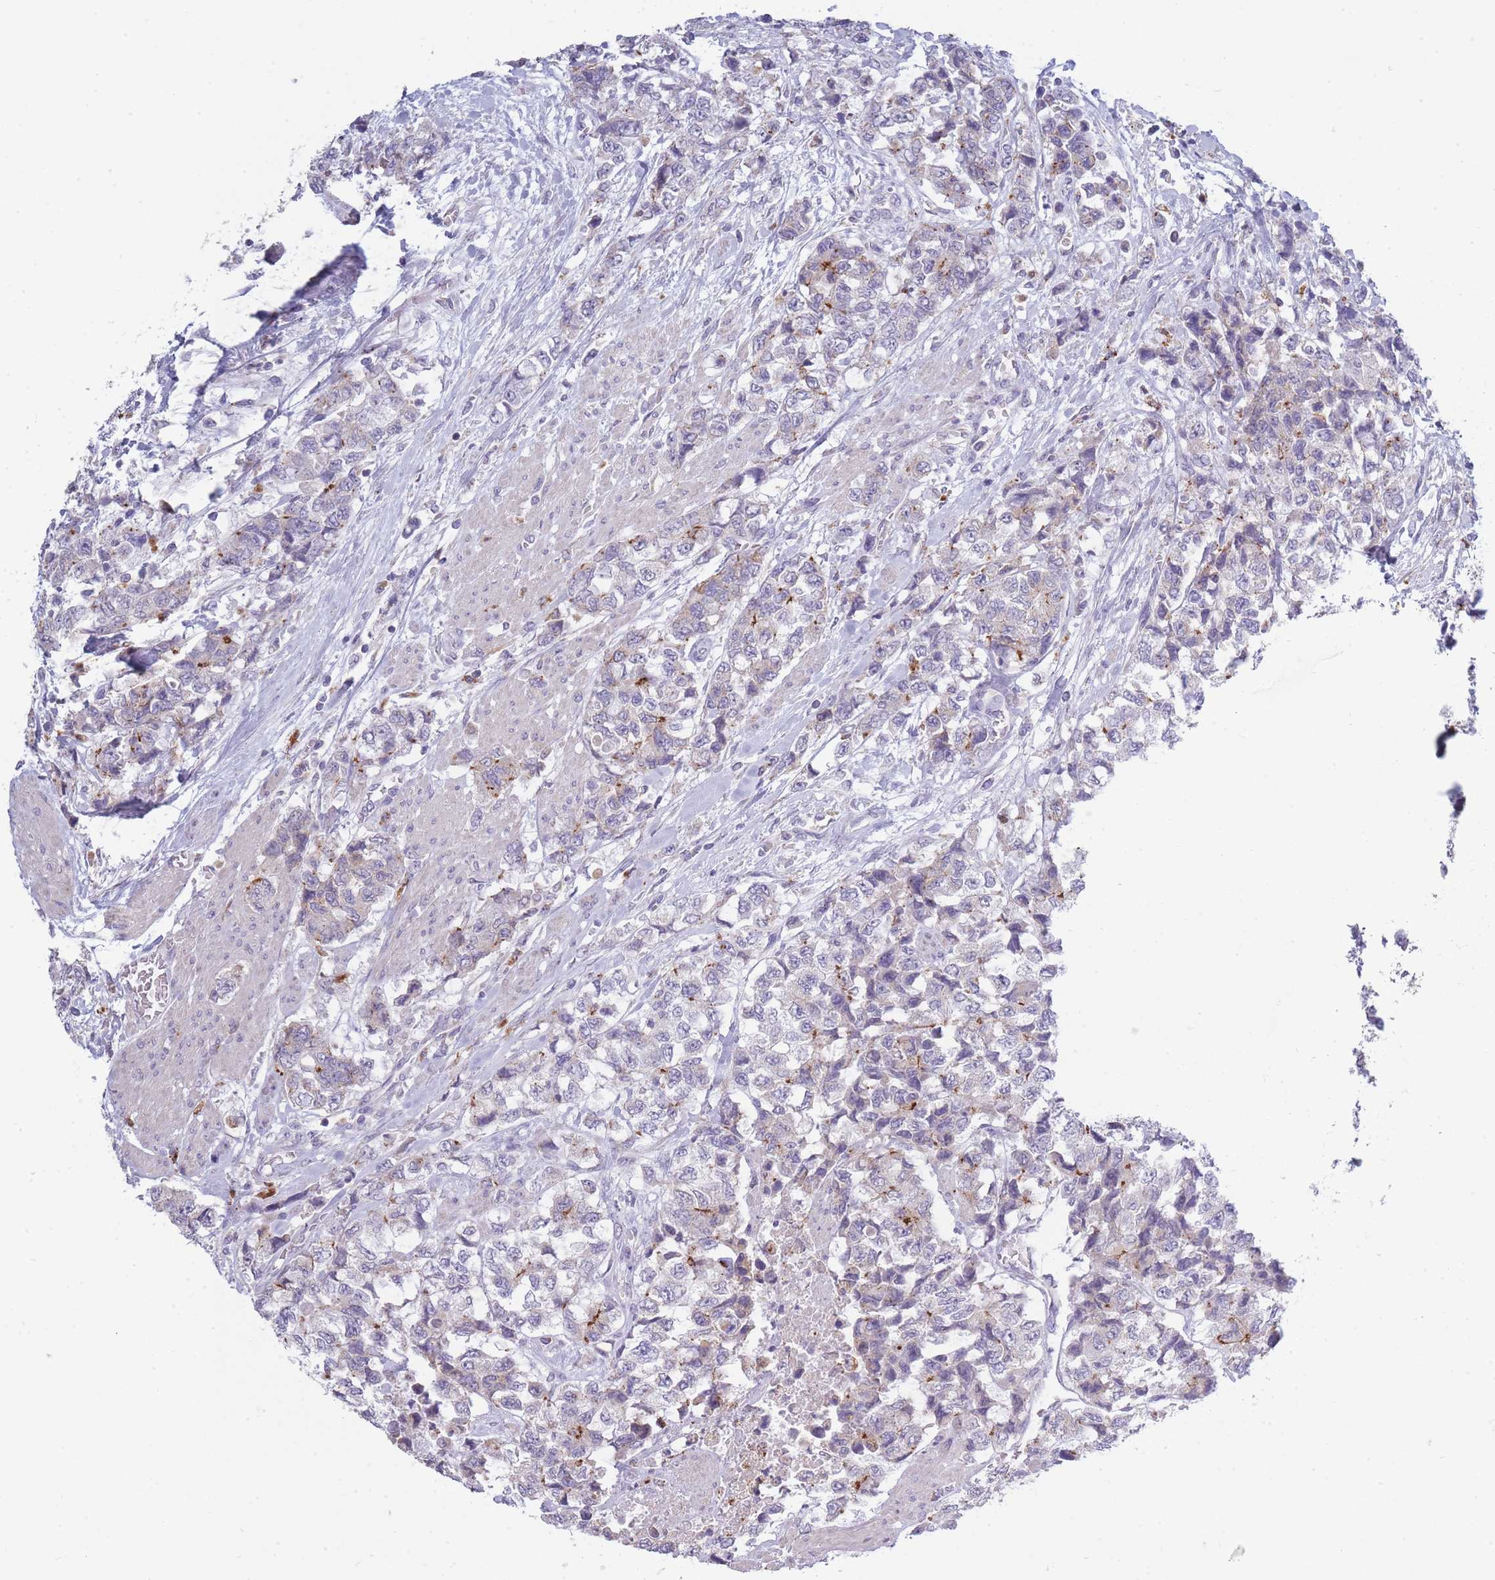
{"staining": {"intensity": "moderate", "quantity": "<25%", "location": "cytoplasmic/membranous"}, "tissue": "urothelial cancer", "cell_type": "Tumor cells", "image_type": "cancer", "snomed": [{"axis": "morphology", "description": "Urothelial carcinoma, High grade"}, {"axis": "topography", "description": "Urinary bladder"}], "caption": "Protein expression analysis of high-grade urothelial carcinoma demonstrates moderate cytoplasmic/membranous staining in about <25% of tumor cells. (DAB (3,3'-diaminobenzidine) IHC with brightfield microscopy, high magnification).", "gene": "TRIM61", "patient": {"sex": "female", "age": 78}}